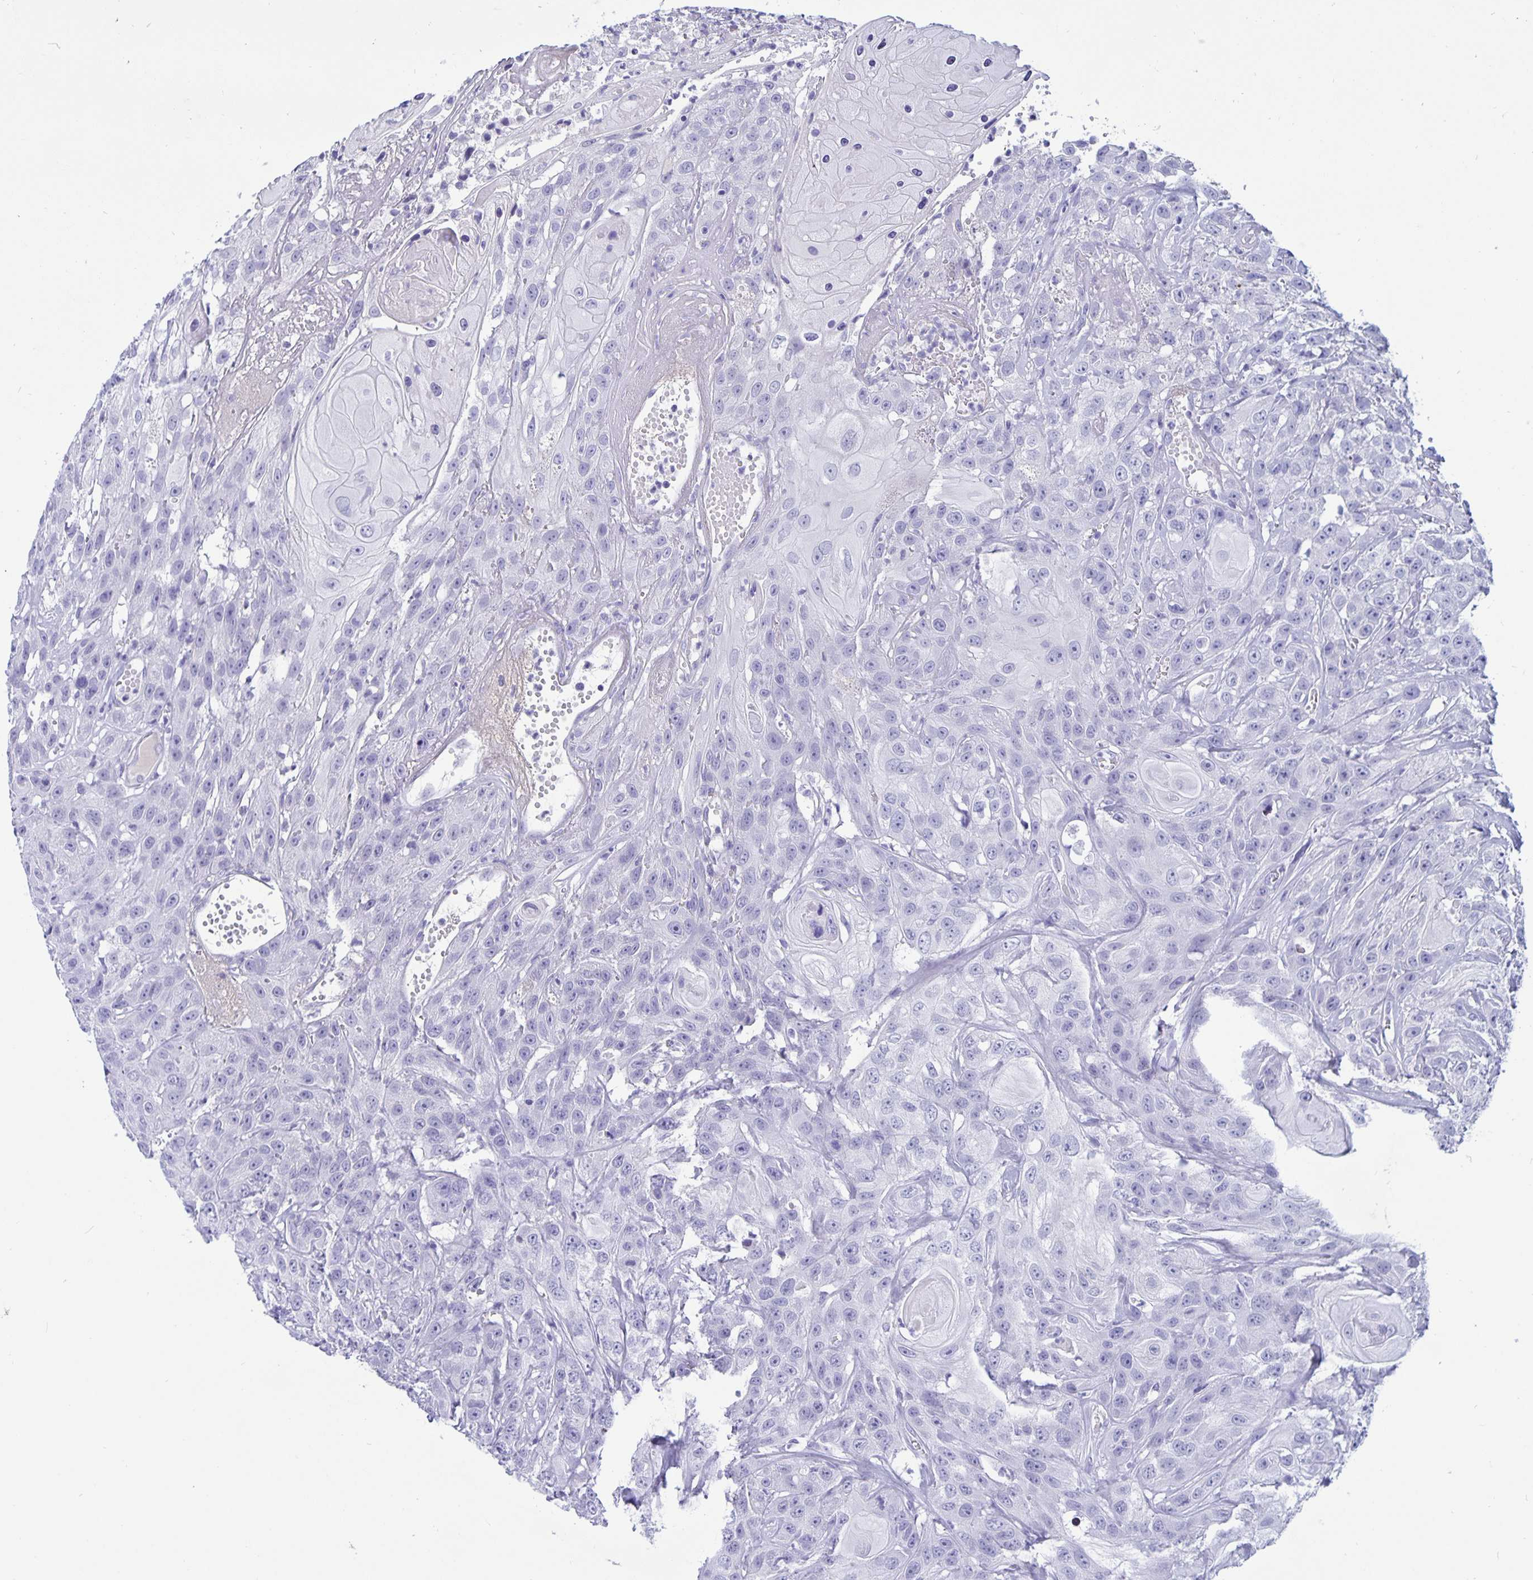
{"staining": {"intensity": "negative", "quantity": "none", "location": "none"}, "tissue": "head and neck cancer", "cell_type": "Tumor cells", "image_type": "cancer", "snomed": [{"axis": "morphology", "description": "Squamous cell carcinoma, NOS"}, {"axis": "topography", "description": "Head-Neck"}], "caption": "Immunohistochemistry (IHC) of human head and neck cancer (squamous cell carcinoma) exhibits no expression in tumor cells.", "gene": "BPIFA3", "patient": {"sex": "male", "age": 57}}